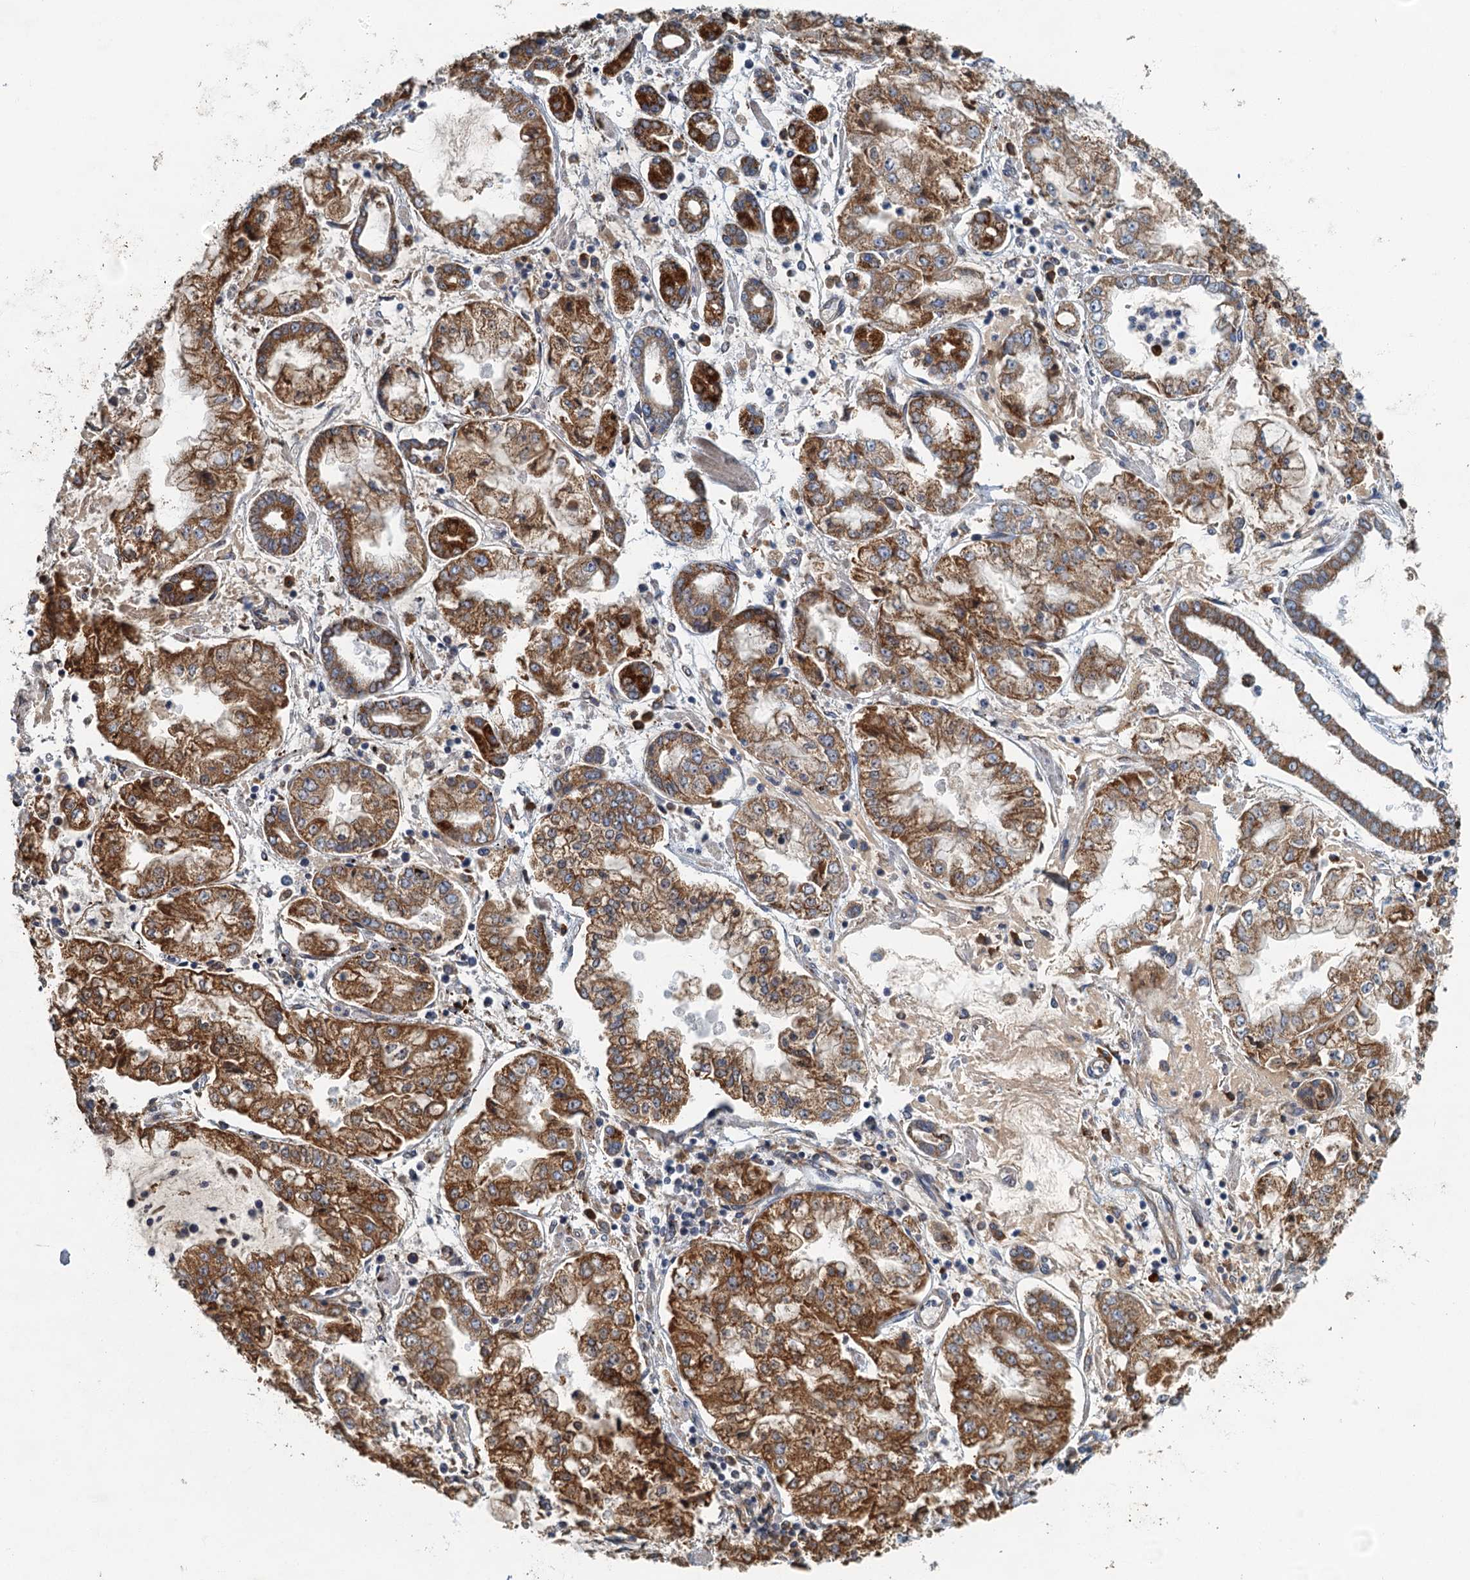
{"staining": {"intensity": "moderate", "quantity": ">75%", "location": "cytoplasmic/membranous"}, "tissue": "stomach cancer", "cell_type": "Tumor cells", "image_type": "cancer", "snomed": [{"axis": "morphology", "description": "Adenocarcinoma, NOS"}, {"axis": "topography", "description": "Stomach"}], "caption": "Human adenocarcinoma (stomach) stained with a brown dye displays moderate cytoplasmic/membranous positive positivity in about >75% of tumor cells.", "gene": "SPDYC", "patient": {"sex": "male", "age": 76}}